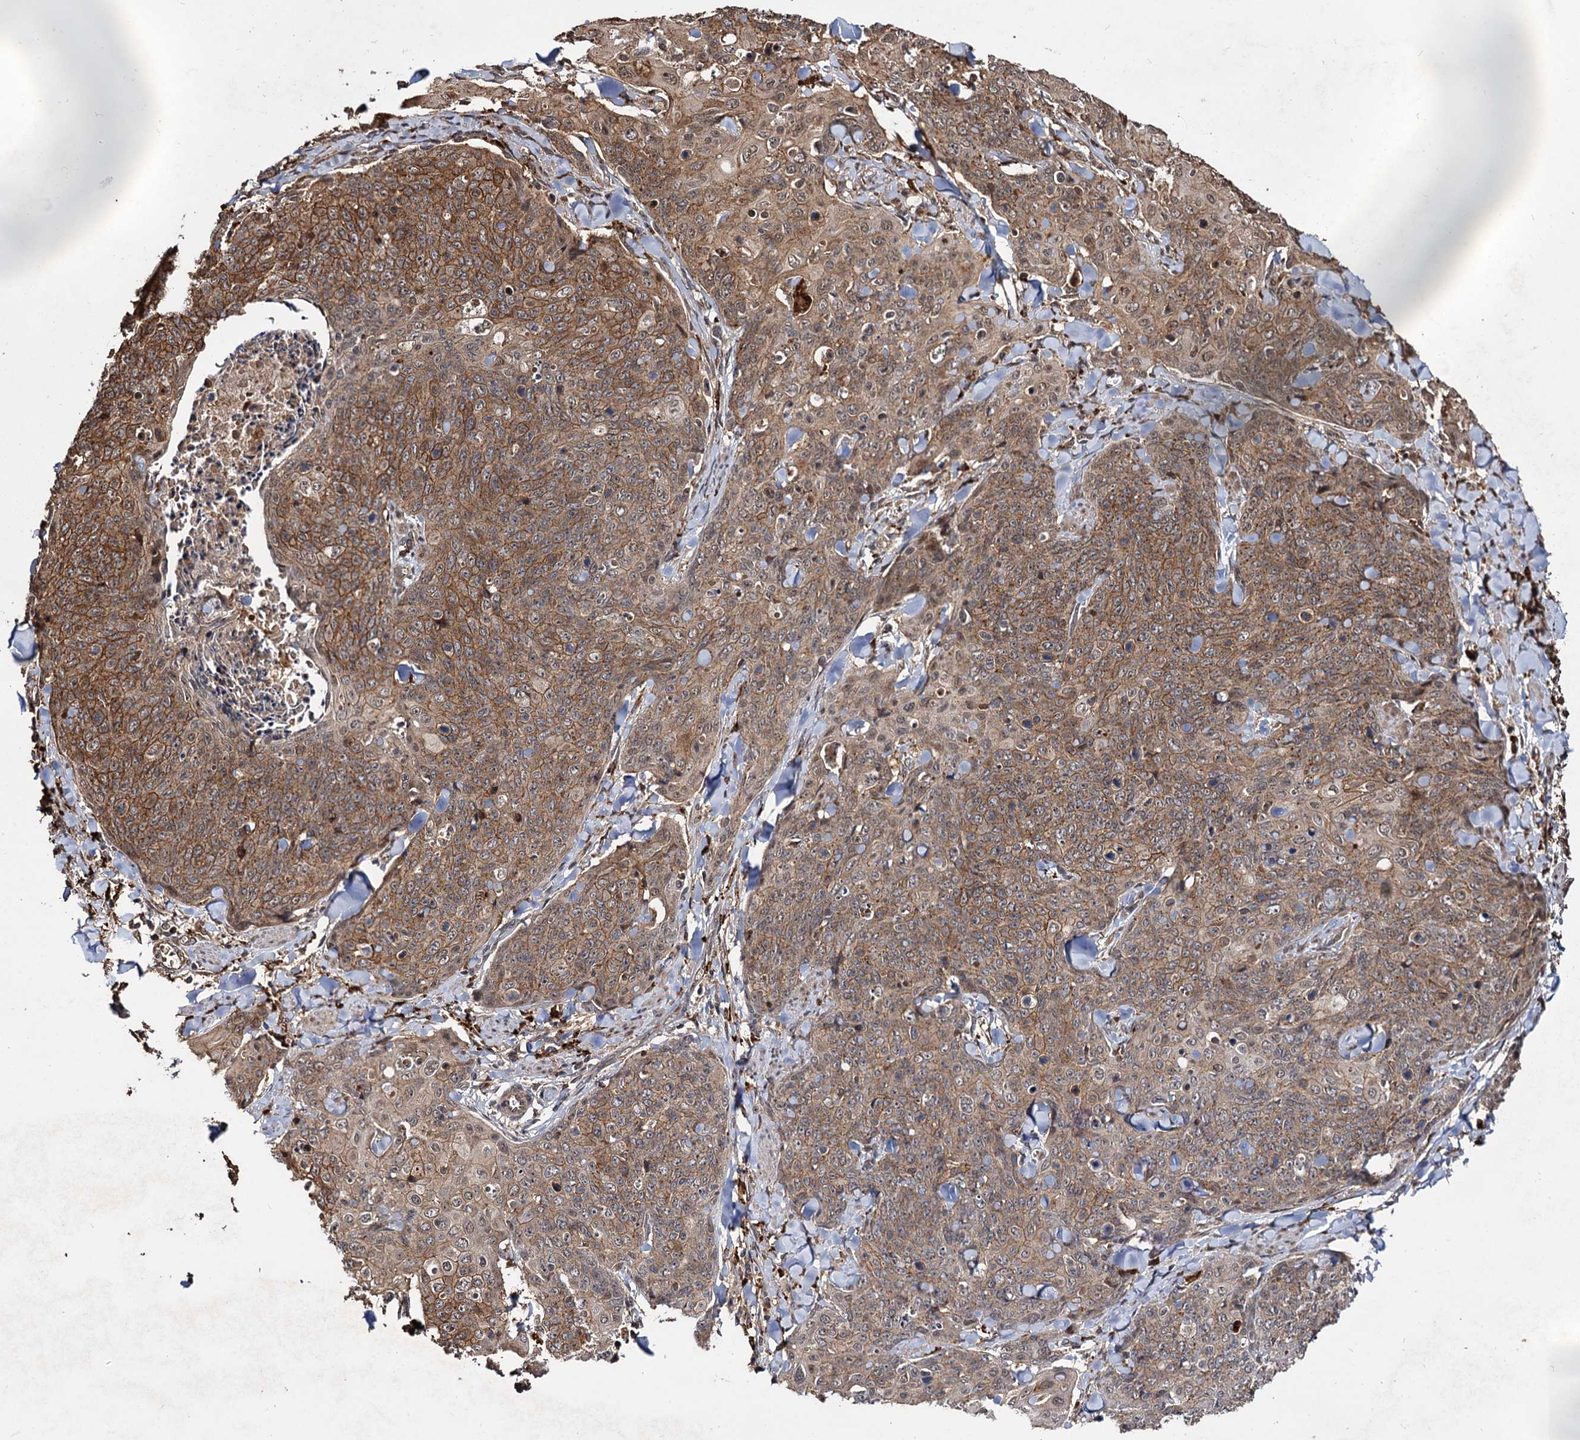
{"staining": {"intensity": "moderate", "quantity": ">75%", "location": "cytoplasmic/membranous,nuclear"}, "tissue": "skin cancer", "cell_type": "Tumor cells", "image_type": "cancer", "snomed": [{"axis": "morphology", "description": "Squamous cell carcinoma, NOS"}, {"axis": "topography", "description": "Skin"}, {"axis": "topography", "description": "Vulva"}], "caption": "Moderate cytoplasmic/membranous and nuclear staining for a protein is seen in approximately >75% of tumor cells of skin squamous cell carcinoma using immunohistochemistry.", "gene": "CEP192", "patient": {"sex": "female", "age": 85}}